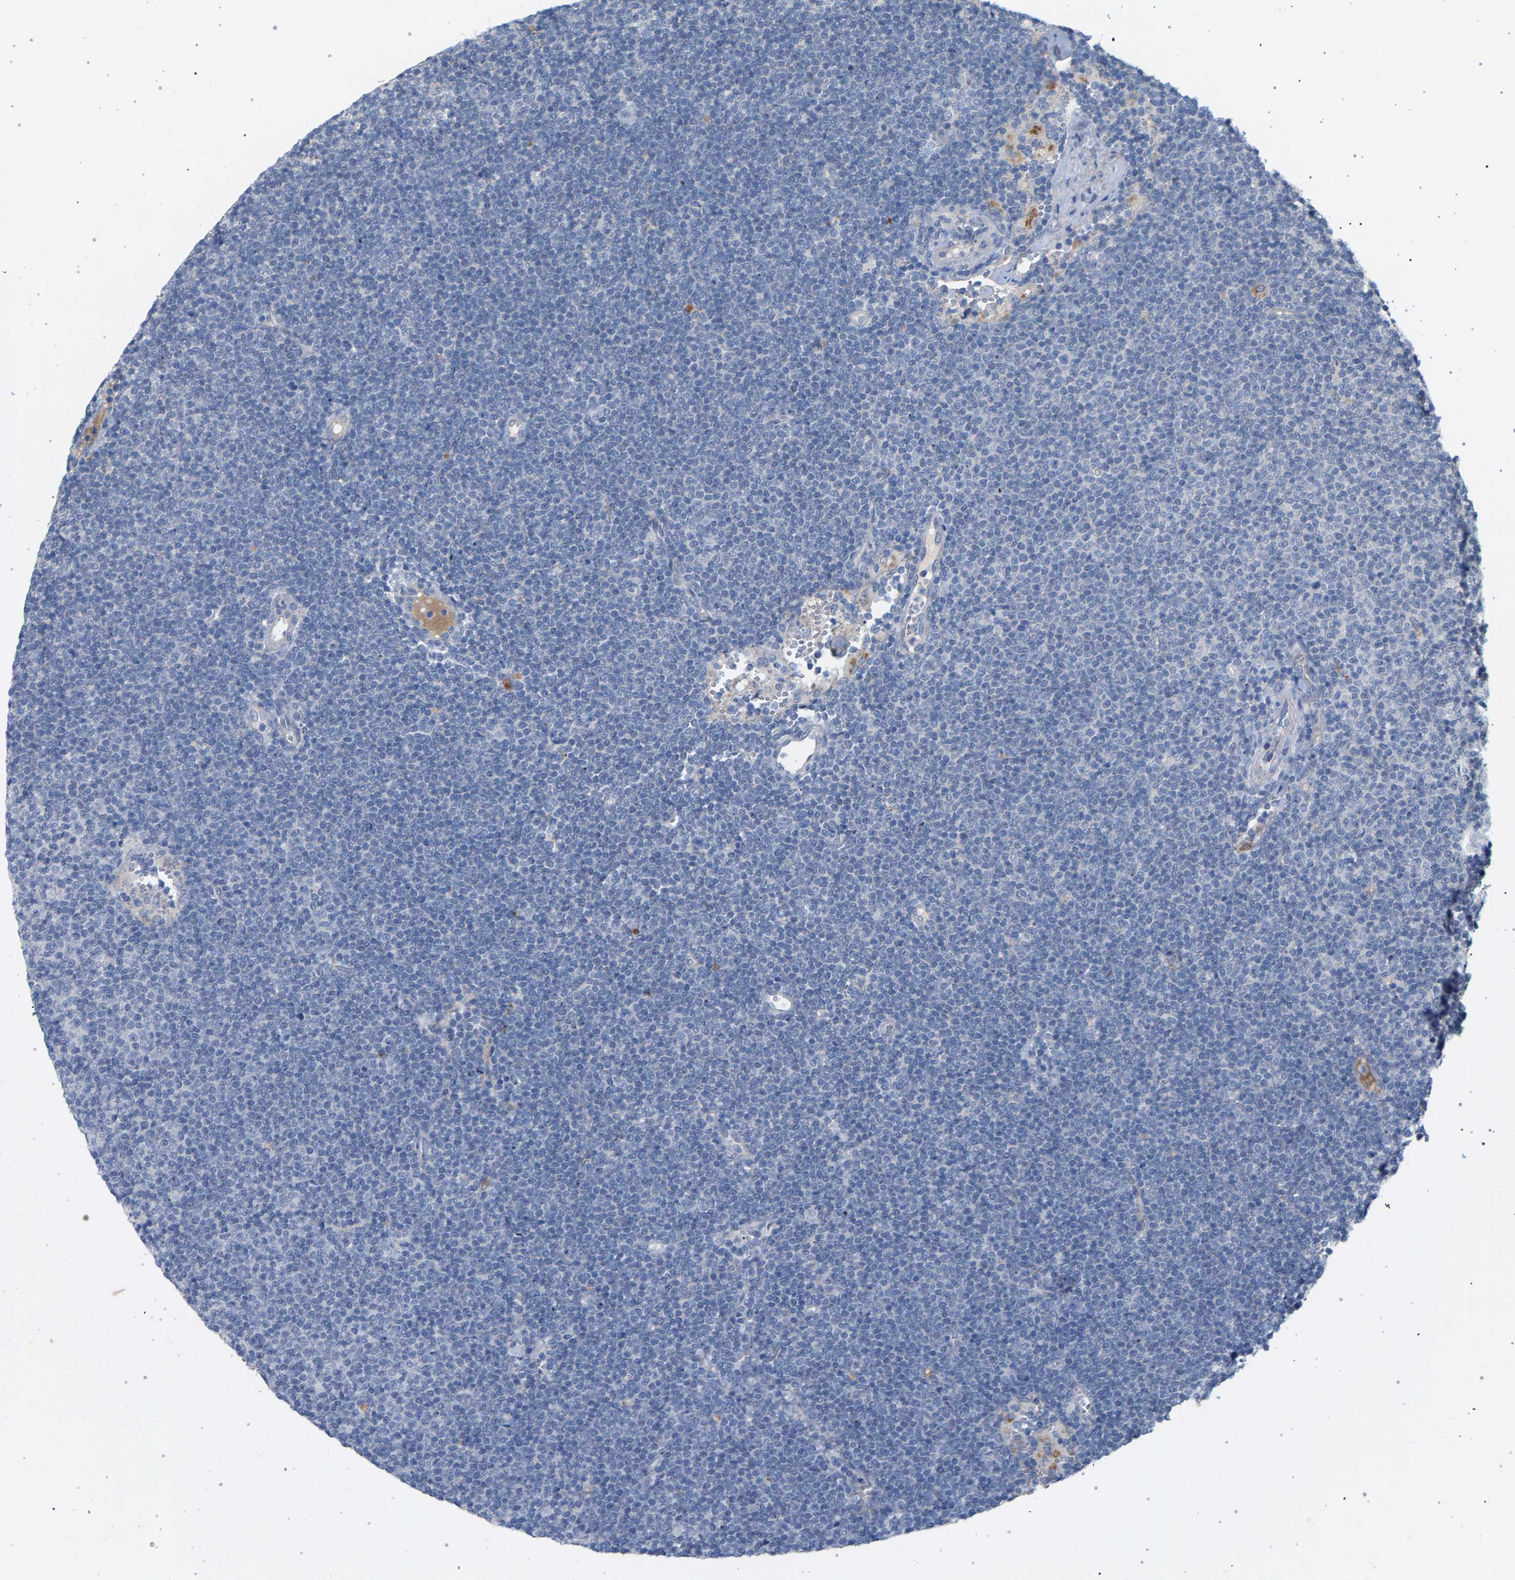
{"staining": {"intensity": "negative", "quantity": "none", "location": "none"}, "tissue": "lymphoma", "cell_type": "Tumor cells", "image_type": "cancer", "snomed": [{"axis": "morphology", "description": "Malignant lymphoma, non-Hodgkin's type, Low grade"}, {"axis": "topography", "description": "Lymph node"}], "caption": "An immunohistochemistry image of malignant lymphoma, non-Hodgkin's type (low-grade) is shown. There is no staining in tumor cells of malignant lymphoma, non-Hodgkin's type (low-grade). The staining was performed using DAB (3,3'-diaminobenzidine) to visualize the protein expression in brown, while the nuclei were stained in blue with hematoxylin (Magnification: 20x).", "gene": "MAMDC2", "patient": {"sex": "female", "age": 53}}